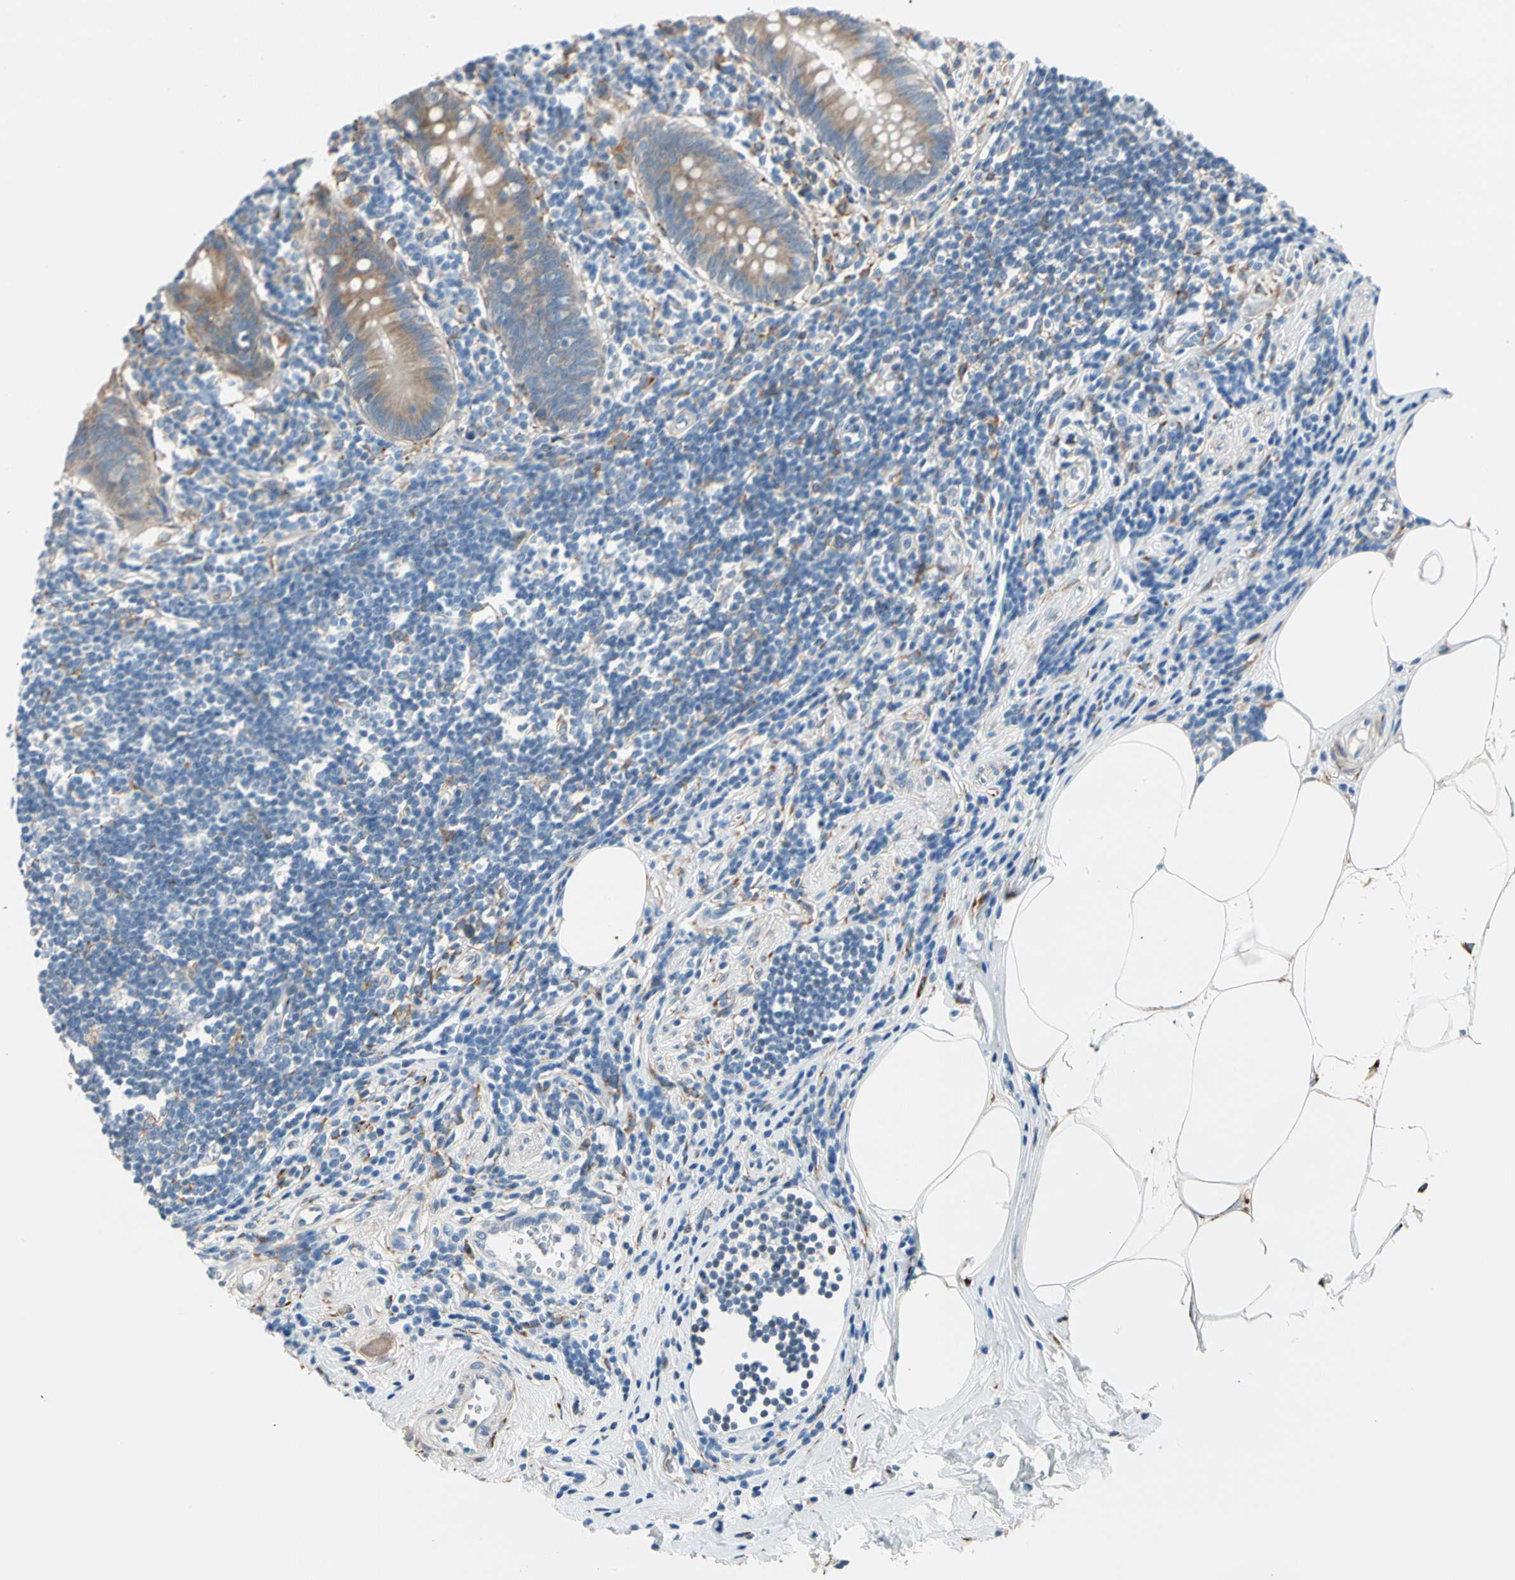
{"staining": {"intensity": "weak", "quantity": ">75%", "location": "cytoplasmic/membranous"}, "tissue": "appendix", "cell_type": "Glandular cells", "image_type": "normal", "snomed": [{"axis": "morphology", "description": "Normal tissue, NOS"}, {"axis": "topography", "description": "Appendix"}], "caption": "This is an image of immunohistochemistry staining of benign appendix, which shows weak positivity in the cytoplasmic/membranous of glandular cells.", "gene": "LRPAP1", "patient": {"sex": "female", "age": 50}}